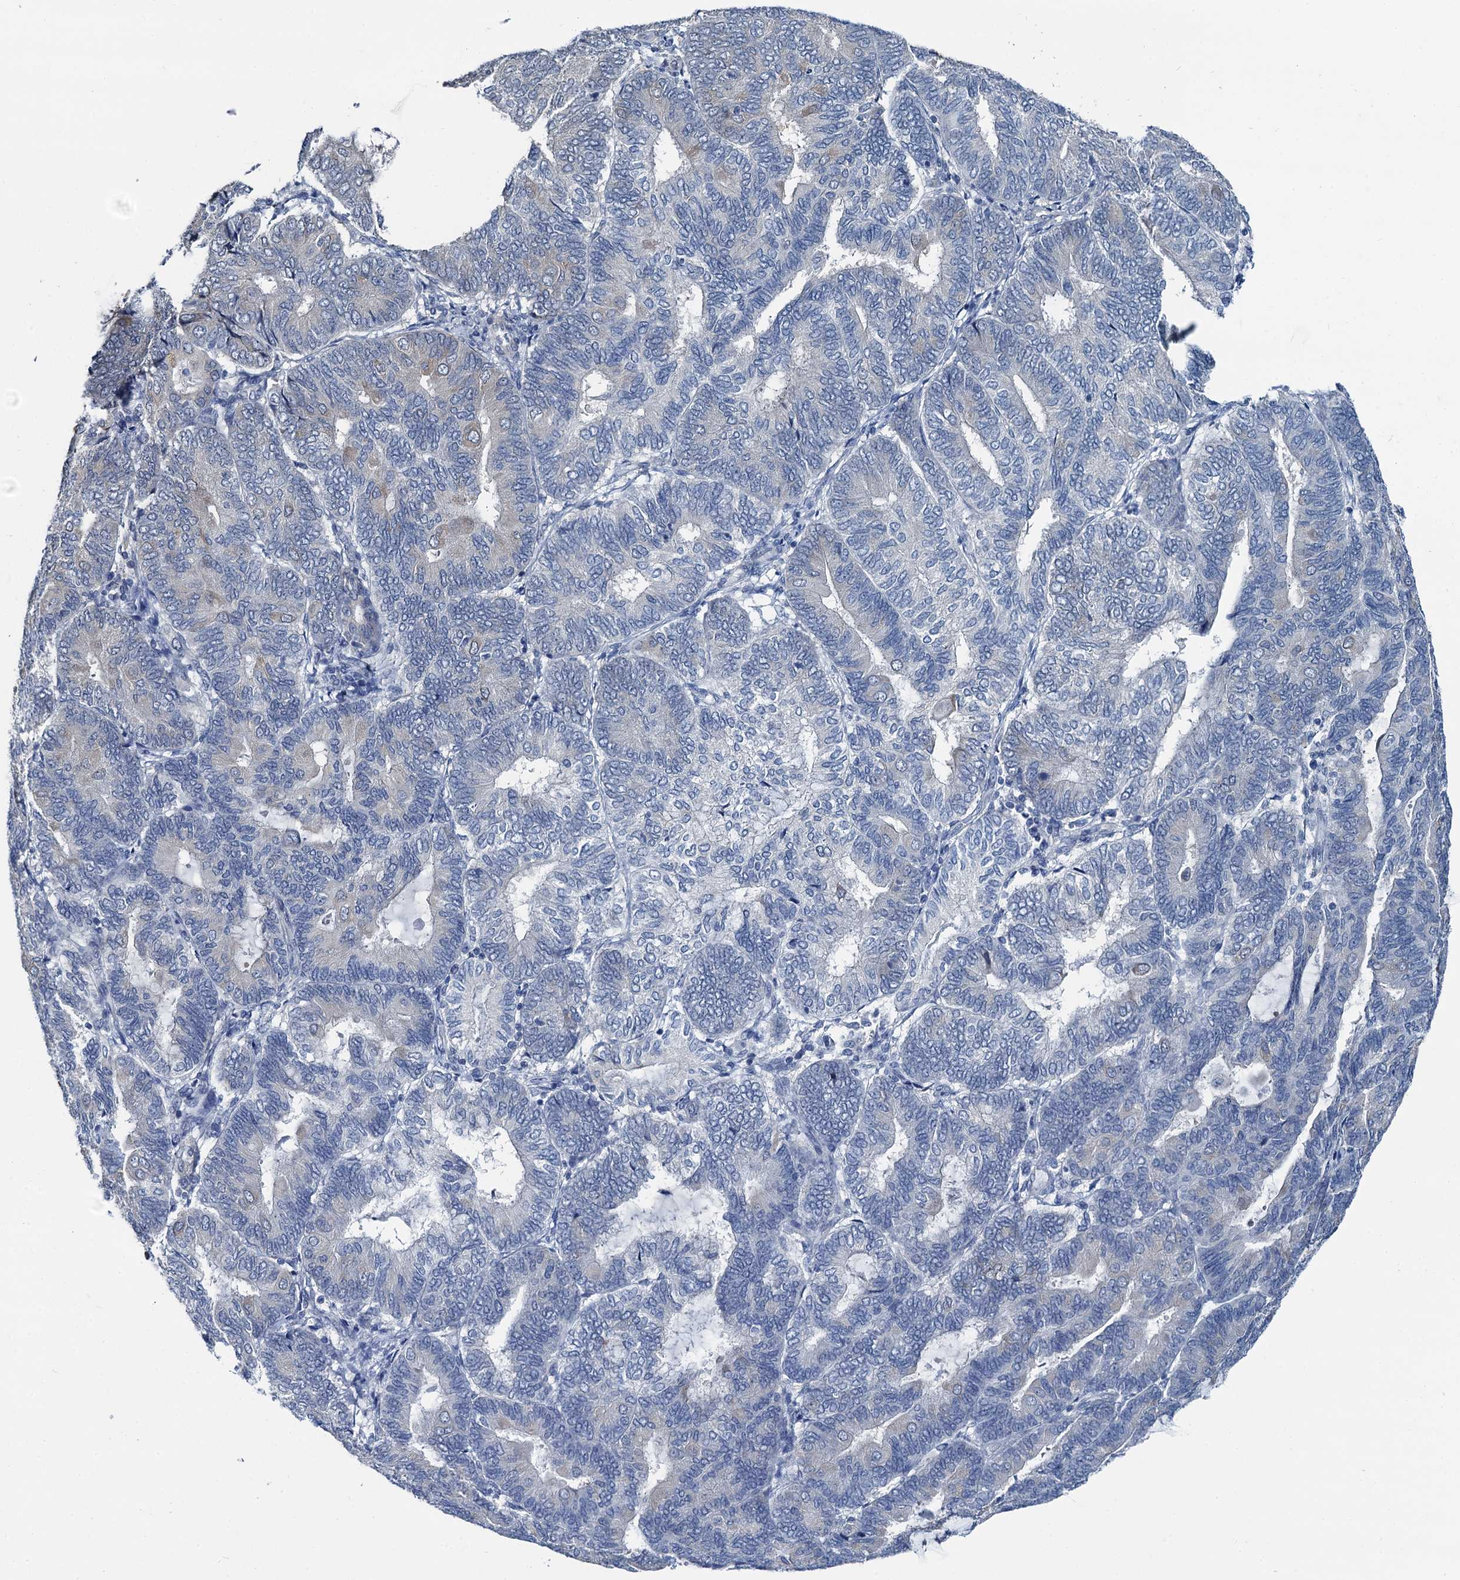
{"staining": {"intensity": "weak", "quantity": "<25%", "location": "cytoplasmic/membranous"}, "tissue": "endometrial cancer", "cell_type": "Tumor cells", "image_type": "cancer", "snomed": [{"axis": "morphology", "description": "Adenocarcinoma, NOS"}, {"axis": "topography", "description": "Endometrium"}], "caption": "Endometrial cancer was stained to show a protein in brown. There is no significant expression in tumor cells.", "gene": "MIOX", "patient": {"sex": "female", "age": 81}}